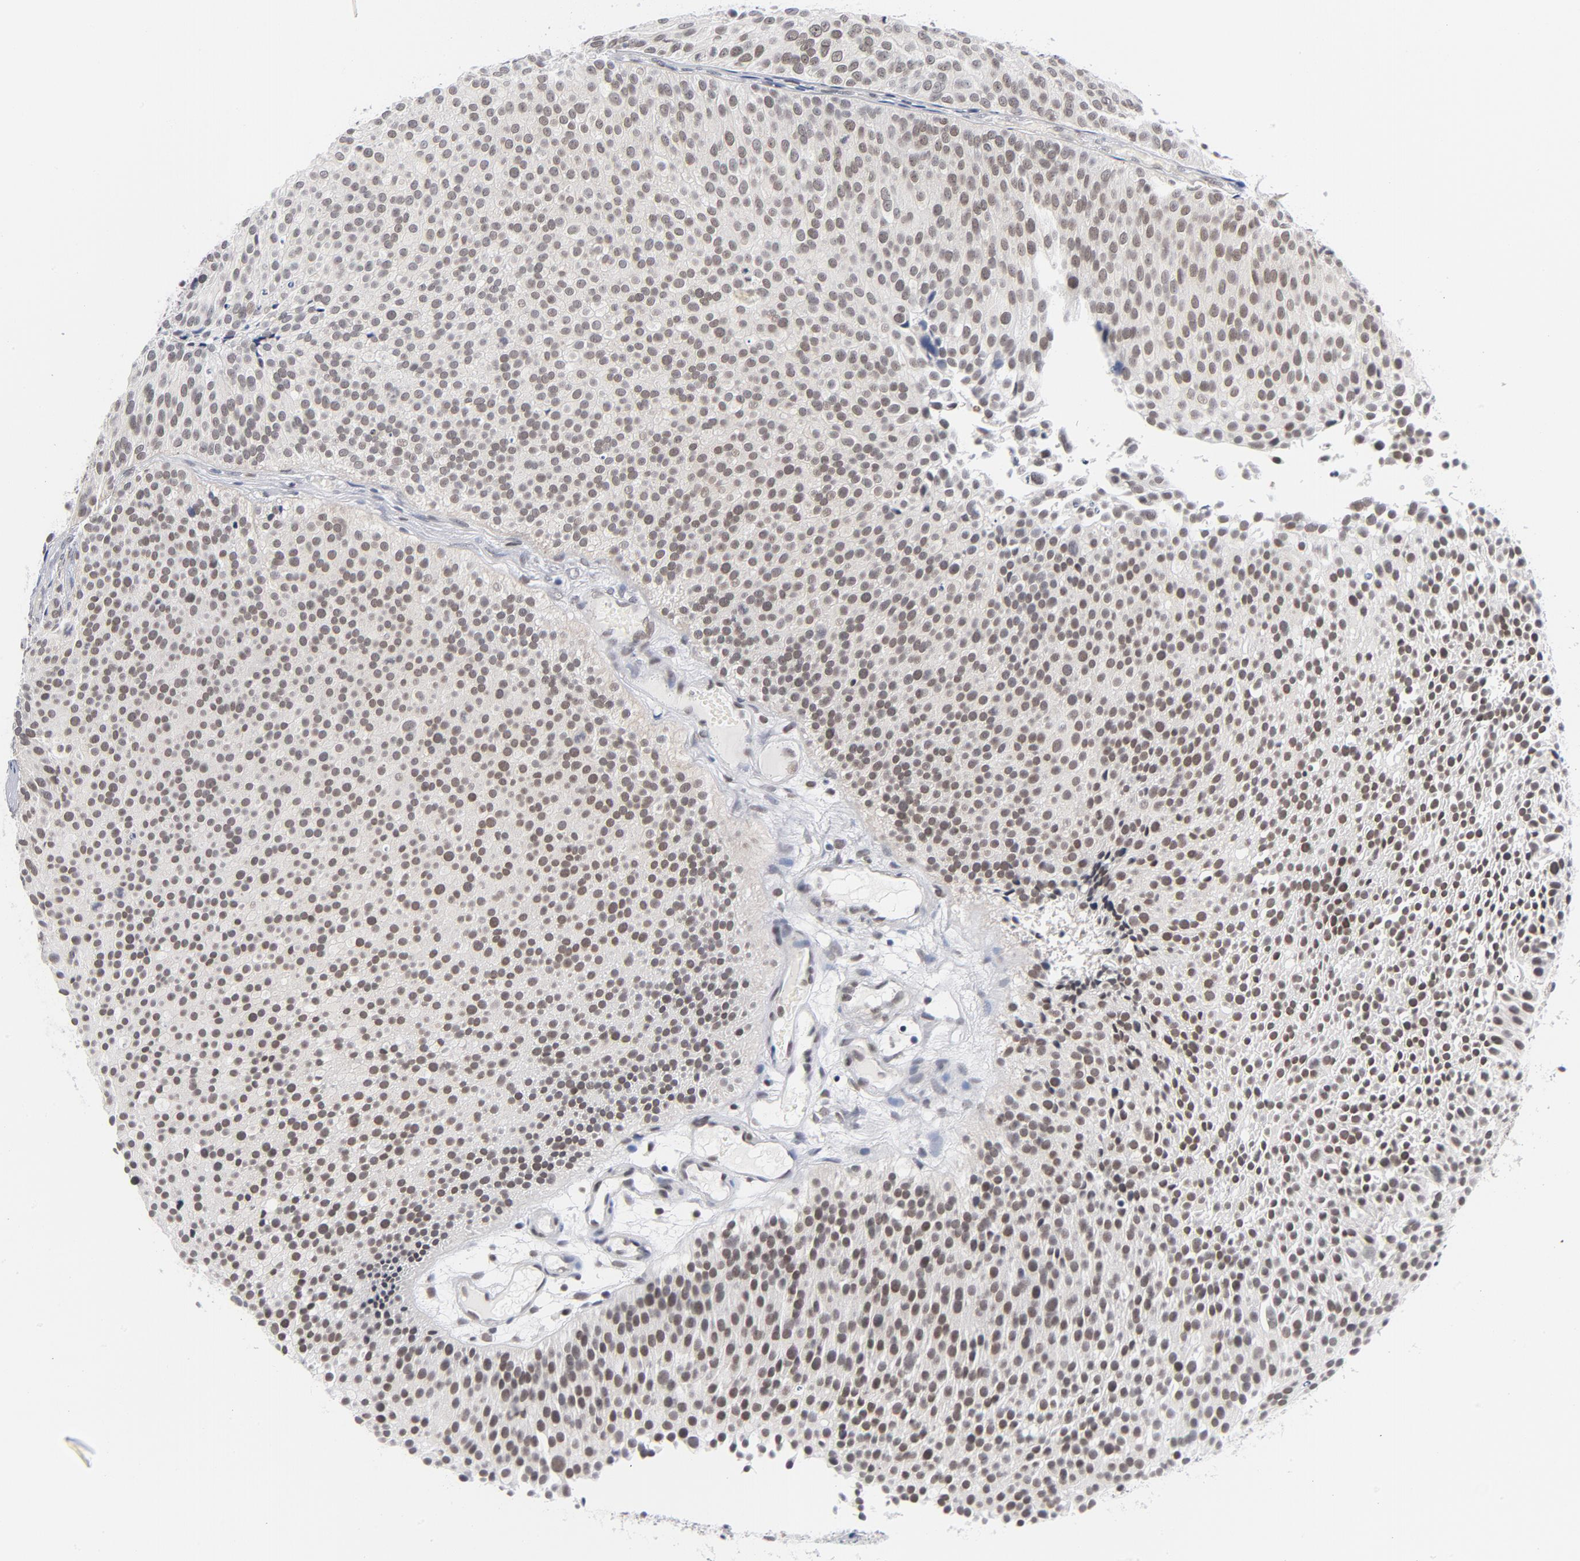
{"staining": {"intensity": "moderate", "quantity": ">75%", "location": "nuclear"}, "tissue": "urothelial cancer", "cell_type": "Tumor cells", "image_type": "cancer", "snomed": [{"axis": "morphology", "description": "Urothelial carcinoma, Low grade"}, {"axis": "topography", "description": "Urinary bladder"}], "caption": "Protein expression analysis of human urothelial cancer reveals moderate nuclear positivity in about >75% of tumor cells.", "gene": "BAP1", "patient": {"sex": "male", "age": 85}}